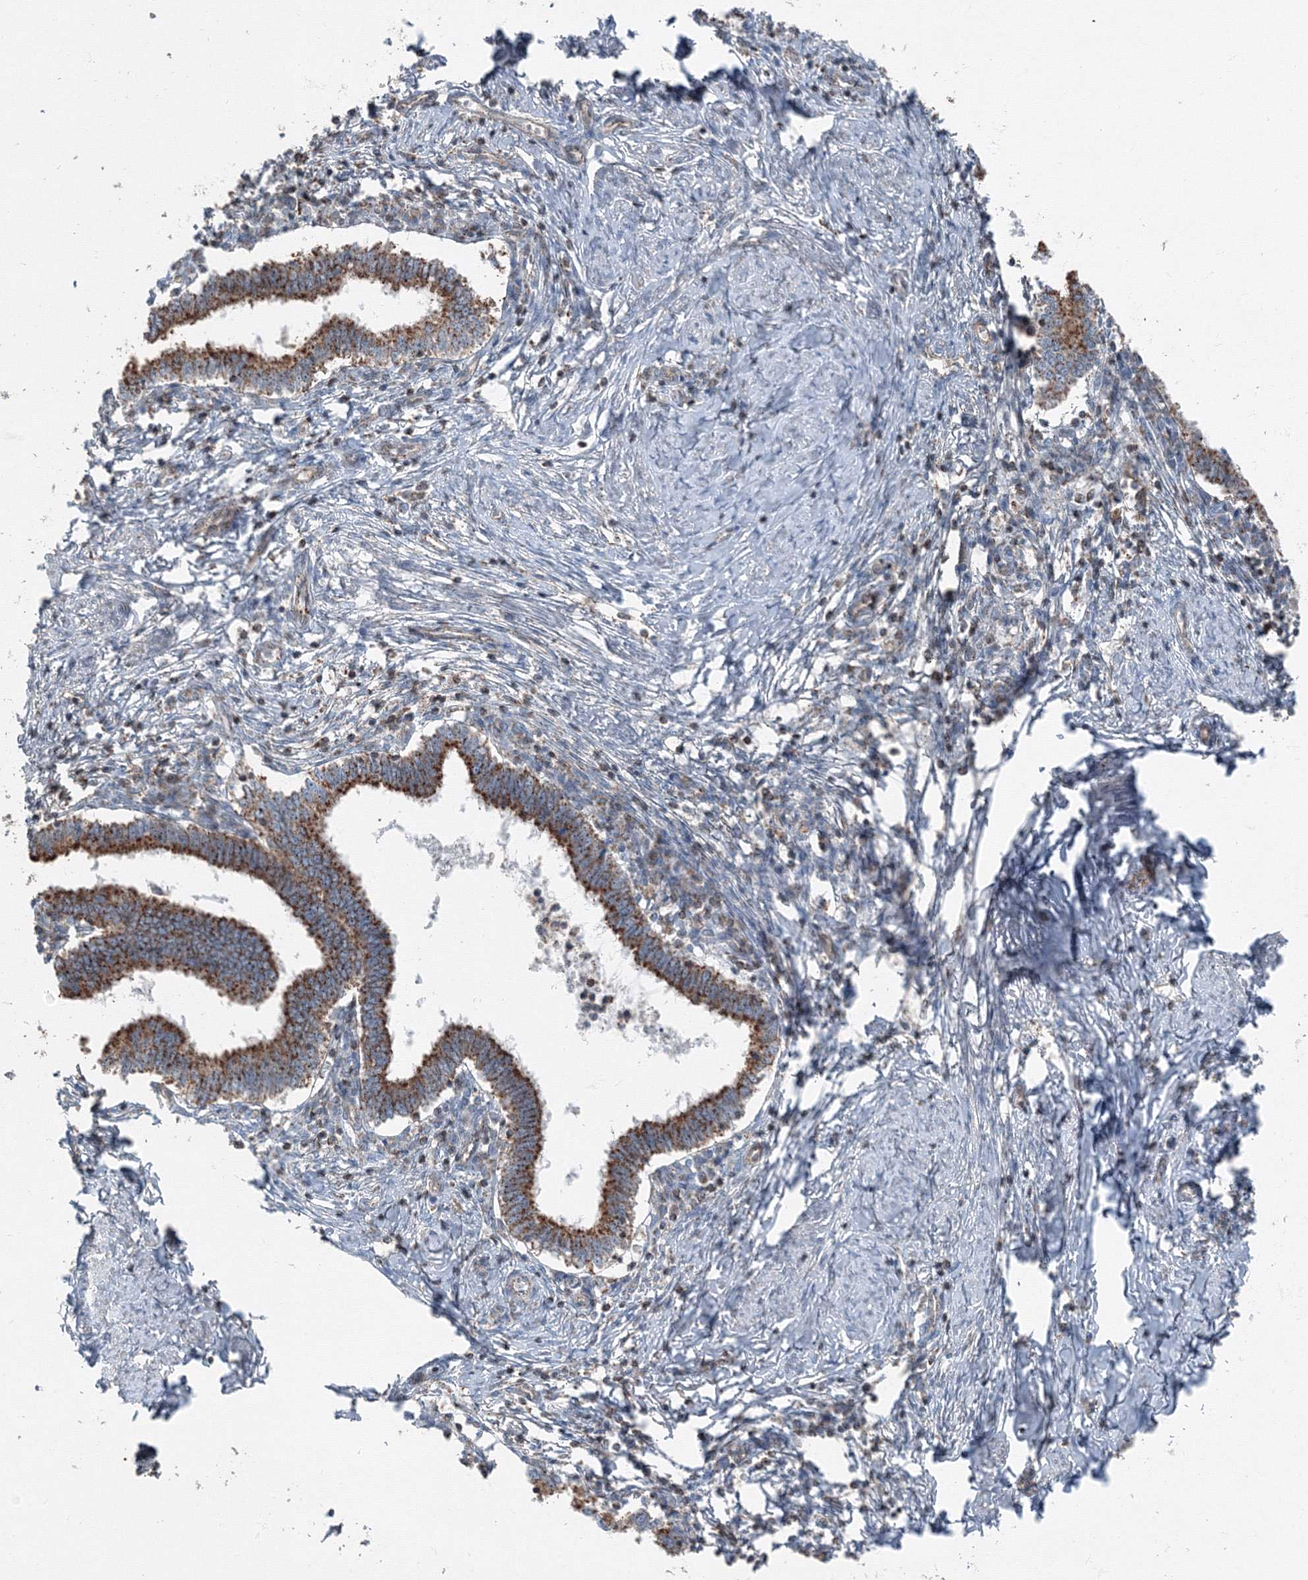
{"staining": {"intensity": "strong", "quantity": ">75%", "location": "cytoplasmic/membranous"}, "tissue": "cervical cancer", "cell_type": "Tumor cells", "image_type": "cancer", "snomed": [{"axis": "morphology", "description": "Adenocarcinoma, NOS"}, {"axis": "topography", "description": "Cervix"}], "caption": "Immunohistochemistry photomicrograph of cervical cancer (adenocarcinoma) stained for a protein (brown), which displays high levels of strong cytoplasmic/membranous staining in about >75% of tumor cells.", "gene": "AASDH", "patient": {"sex": "female", "age": 36}}